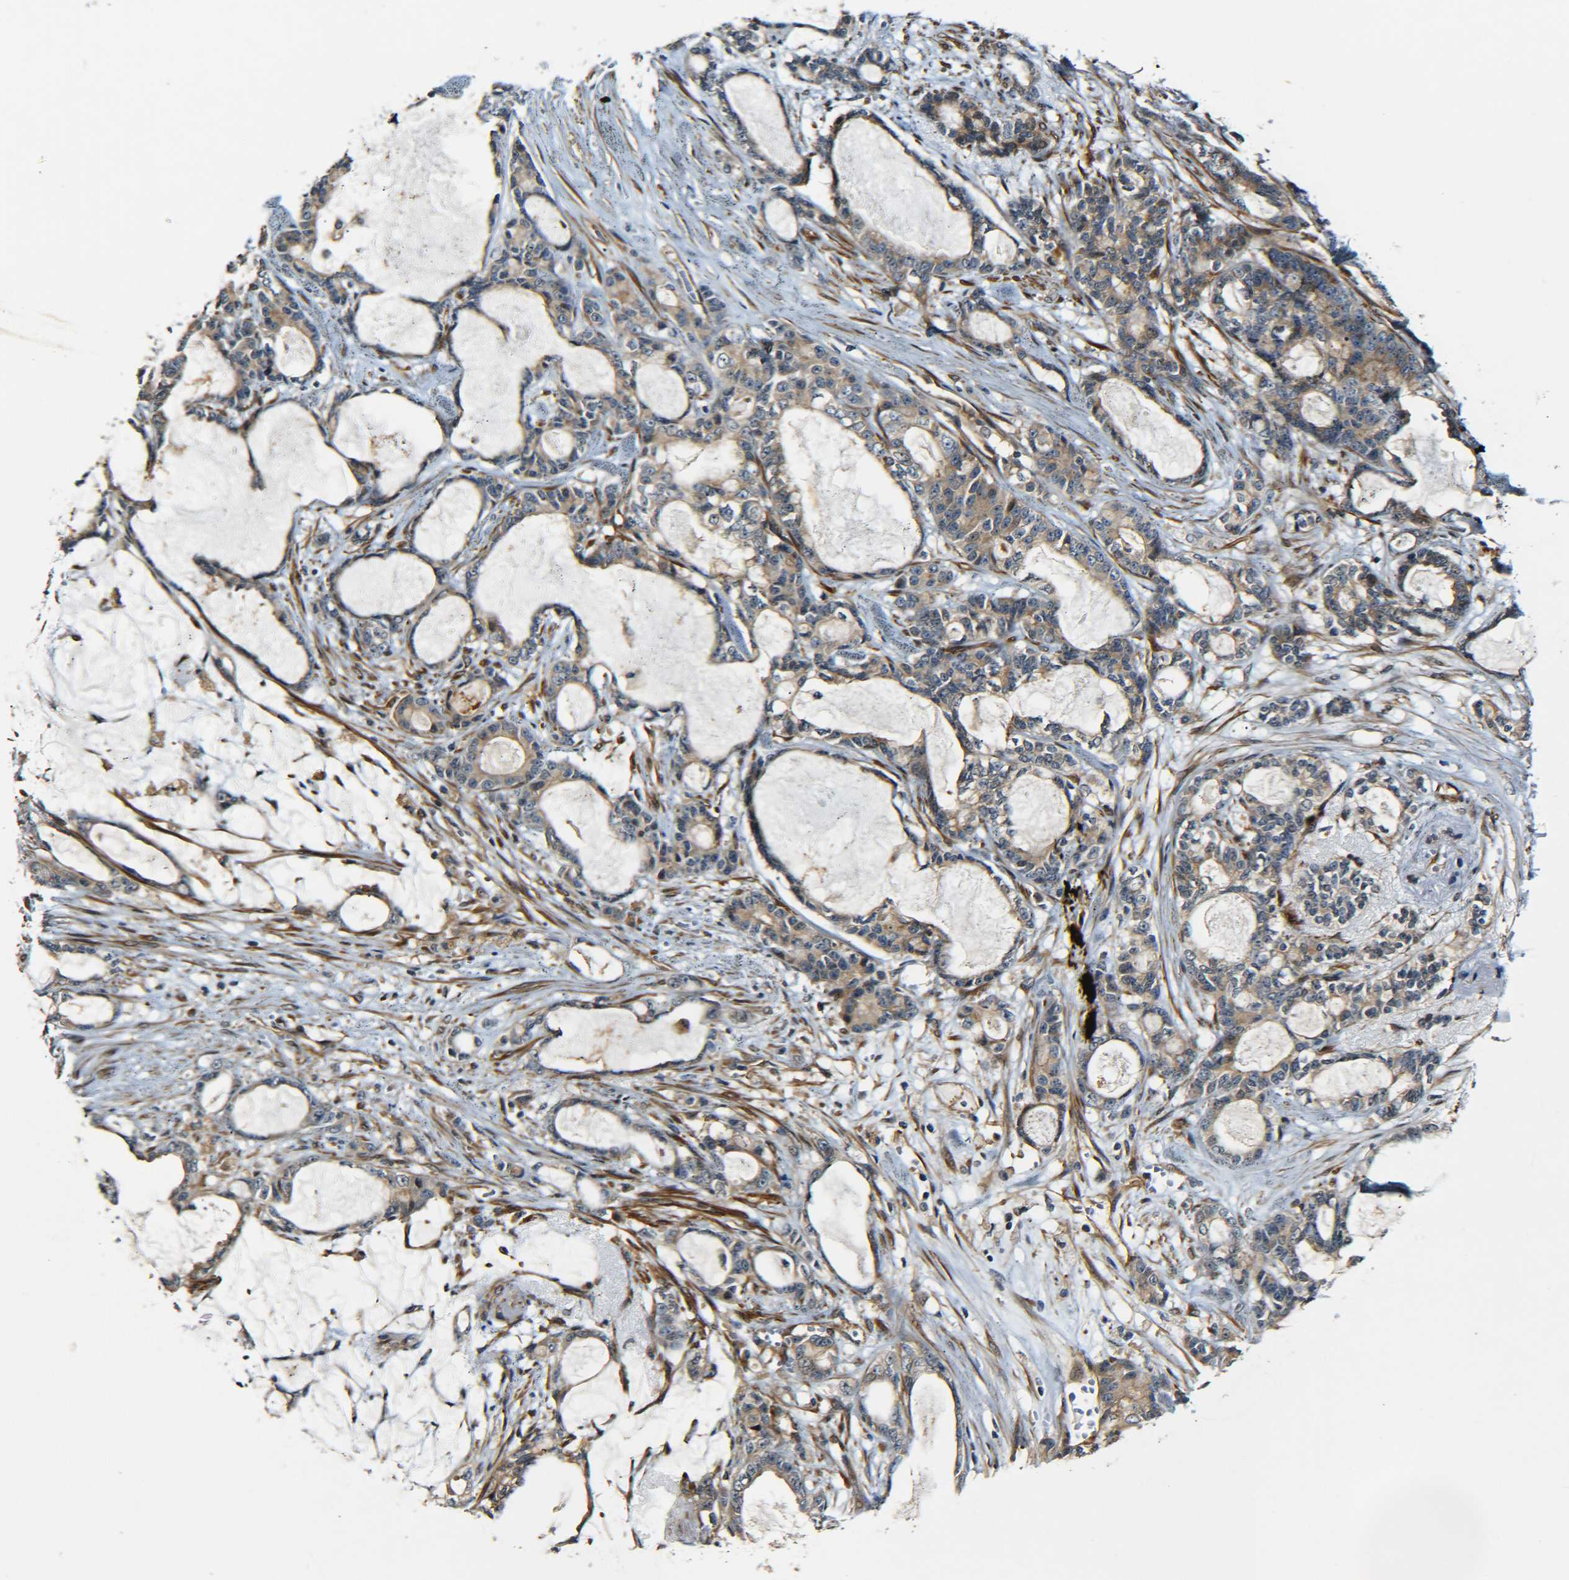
{"staining": {"intensity": "weak", "quantity": ">75%", "location": "cytoplasmic/membranous"}, "tissue": "pancreatic cancer", "cell_type": "Tumor cells", "image_type": "cancer", "snomed": [{"axis": "morphology", "description": "Adenocarcinoma, NOS"}, {"axis": "topography", "description": "Pancreas"}], "caption": "Immunohistochemical staining of pancreatic adenocarcinoma reveals weak cytoplasmic/membranous protein positivity in approximately >75% of tumor cells. (DAB IHC with brightfield microscopy, high magnification).", "gene": "MEIS1", "patient": {"sex": "female", "age": 73}}